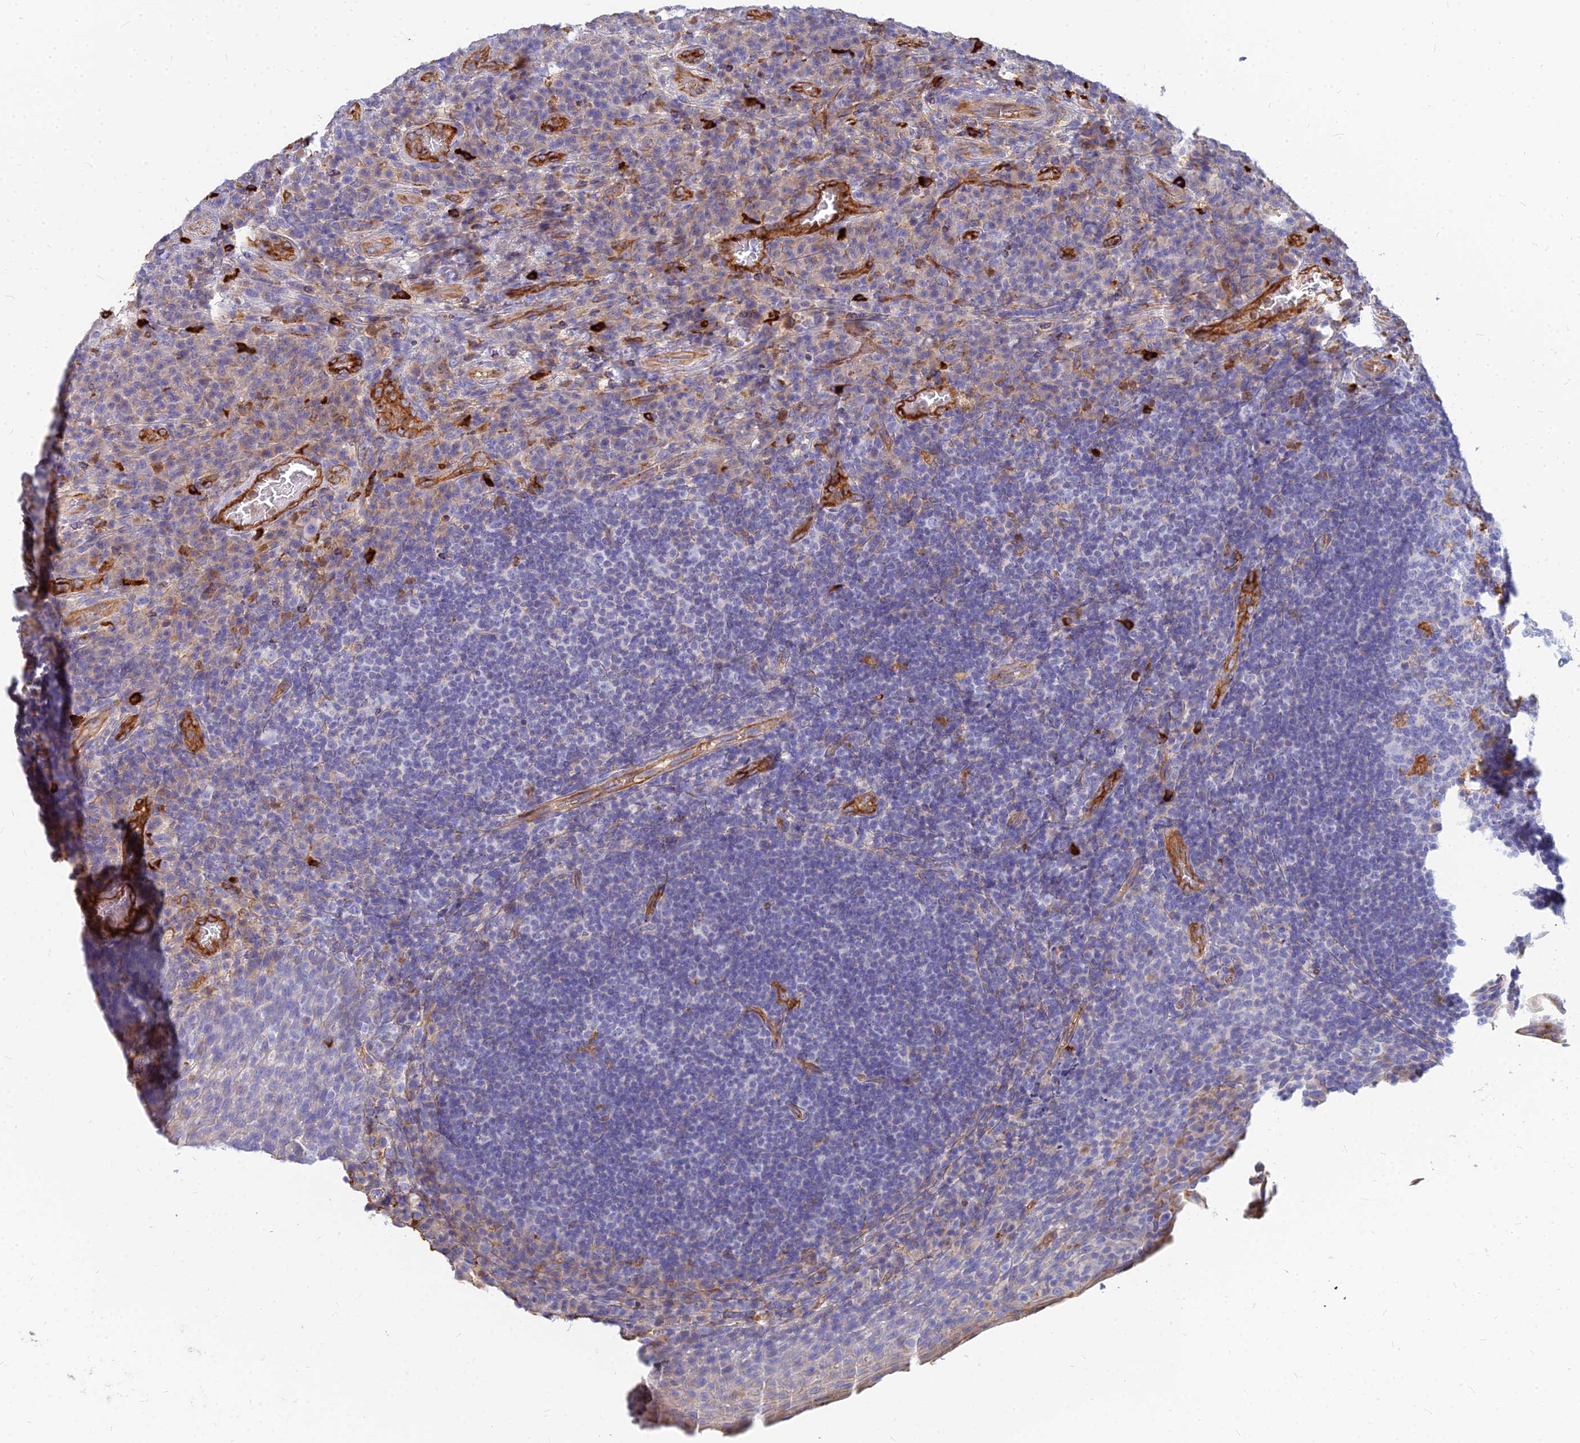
{"staining": {"intensity": "negative", "quantity": "none", "location": "none"}, "tissue": "tonsil", "cell_type": "Germinal center cells", "image_type": "normal", "snomed": [{"axis": "morphology", "description": "Normal tissue, NOS"}, {"axis": "topography", "description": "Tonsil"}], "caption": "Protein analysis of normal tonsil exhibits no significant staining in germinal center cells.", "gene": "VAT1", "patient": {"sex": "male", "age": 17}}